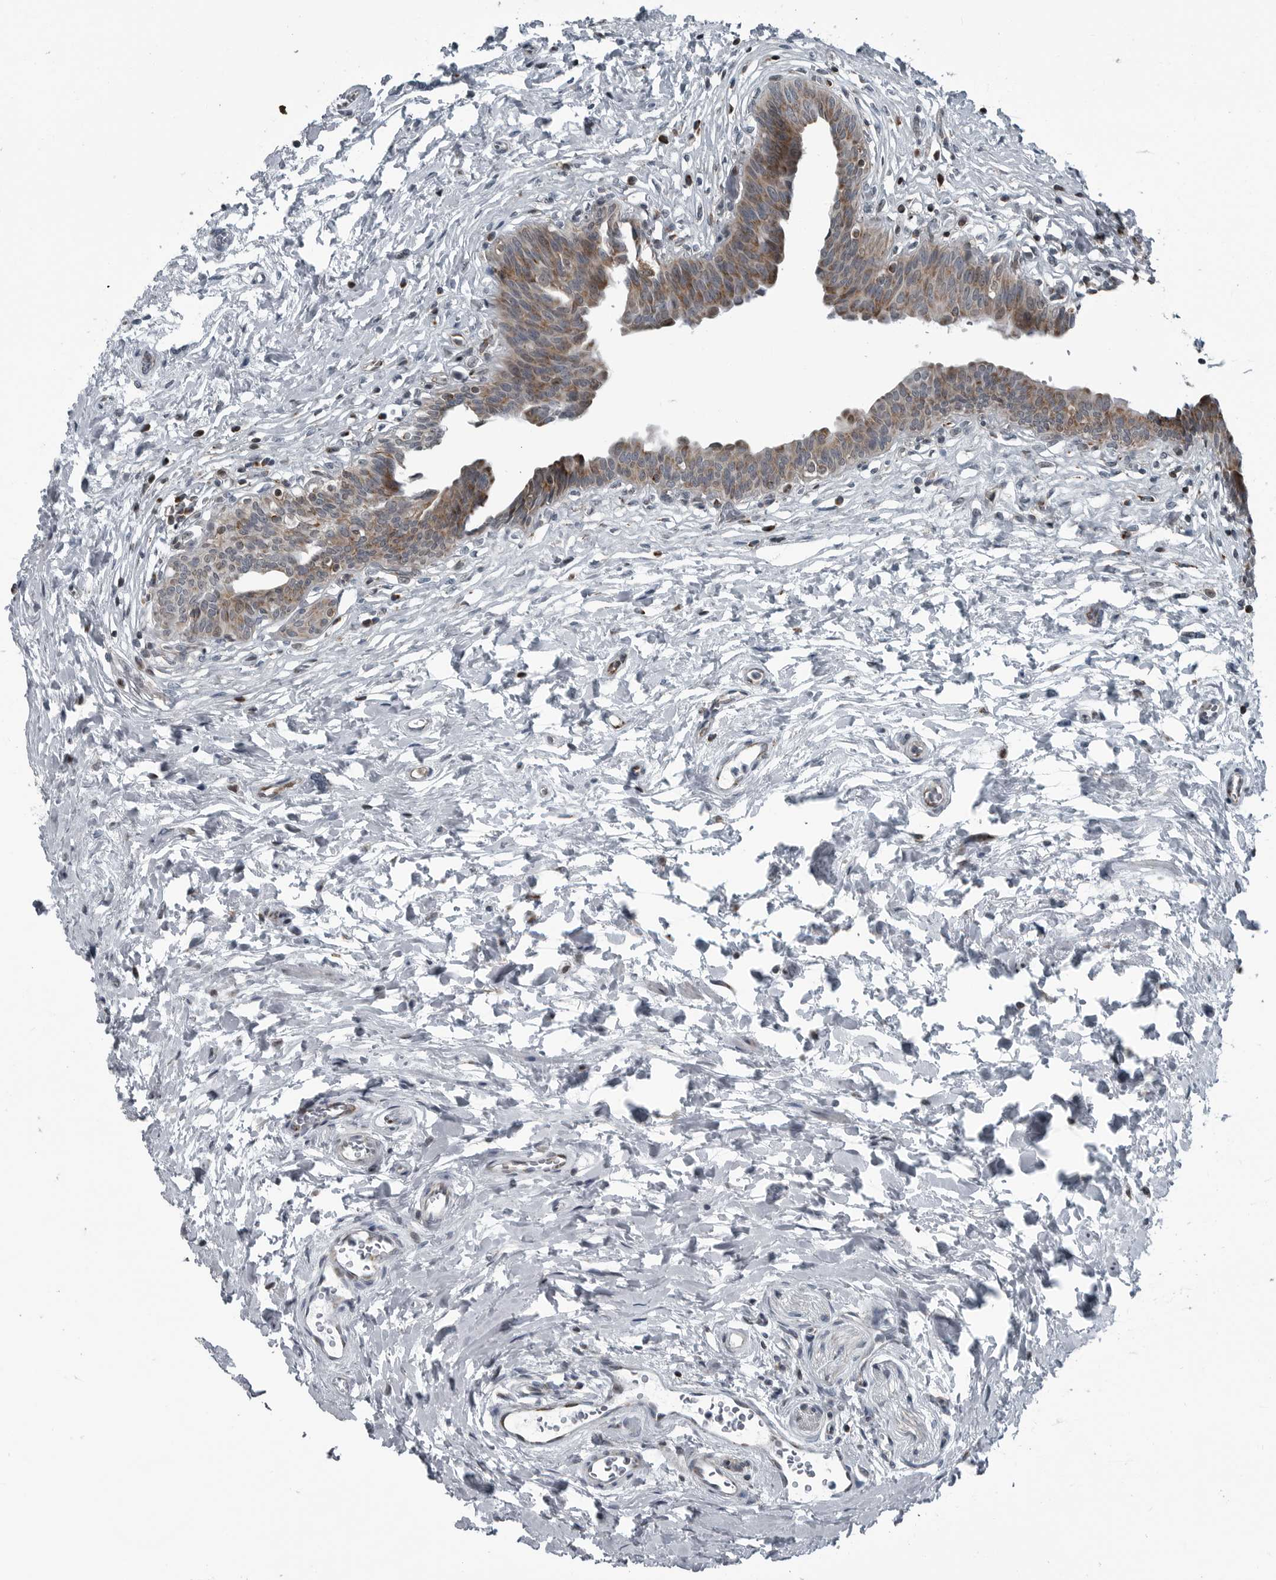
{"staining": {"intensity": "moderate", "quantity": ">75%", "location": "cytoplasmic/membranous"}, "tissue": "urinary bladder", "cell_type": "Urothelial cells", "image_type": "normal", "snomed": [{"axis": "morphology", "description": "Normal tissue, NOS"}, {"axis": "topography", "description": "Urinary bladder"}], "caption": "A medium amount of moderate cytoplasmic/membranous expression is appreciated in approximately >75% of urothelial cells in unremarkable urinary bladder. The staining is performed using DAB (3,3'-diaminobenzidine) brown chromogen to label protein expression. The nuclei are counter-stained blue using hematoxylin.", "gene": "GAK", "patient": {"sex": "male", "age": 83}}